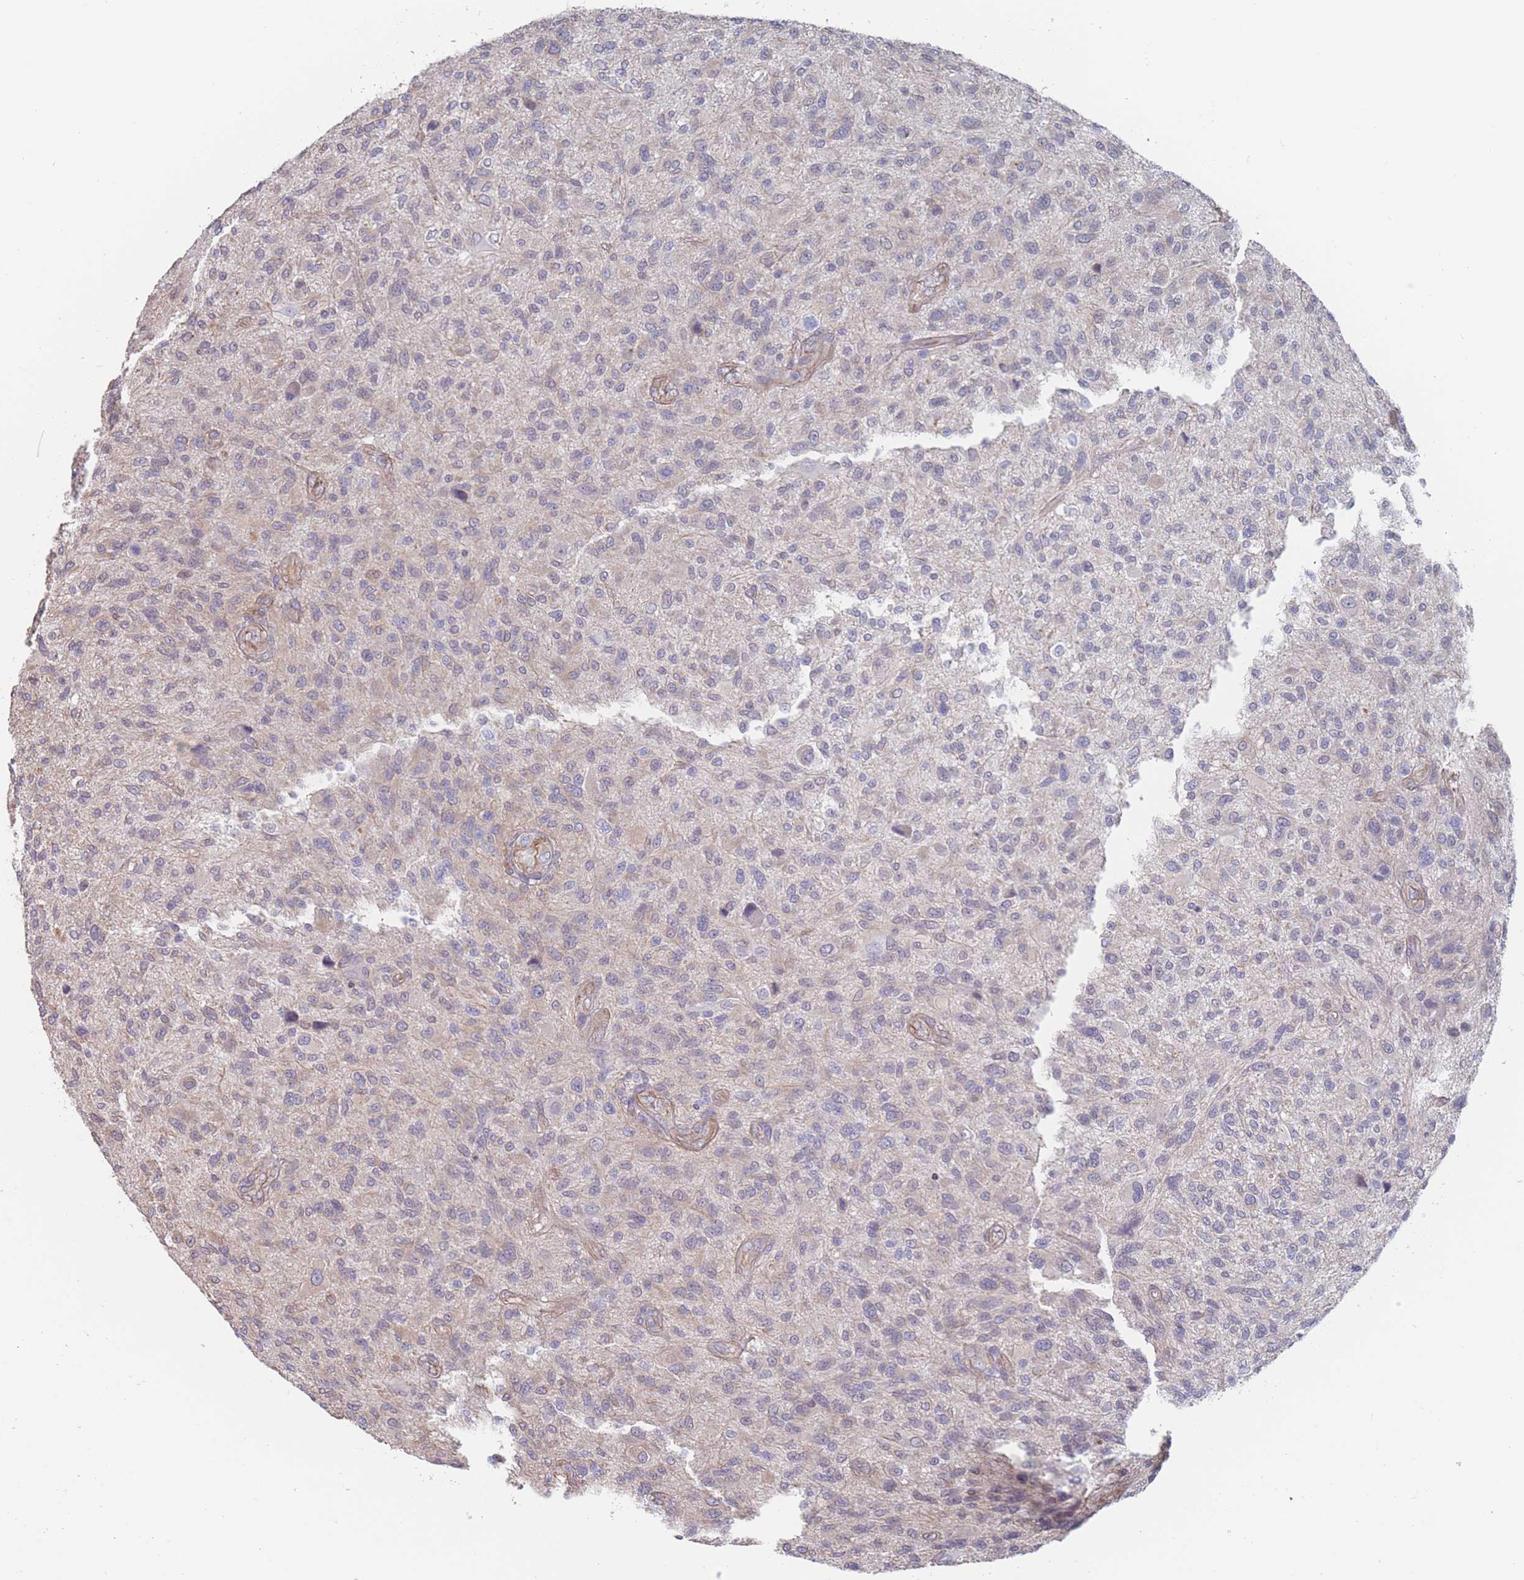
{"staining": {"intensity": "weak", "quantity": "<25%", "location": "cytoplasmic/membranous"}, "tissue": "glioma", "cell_type": "Tumor cells", "image_type": "cancer", "snomed": [{"axis": "morphology", "description": "Glioma, malignant, High grade"}, {"axis": "topography", "description": "Brain"}], "caption": "Malignant glioma (high-grade) was stained to show a protein in brown. There is no significant staining in tumor cells.", "gene": "SLC1A6", "patient": {"sex": "male", "age": 47}}